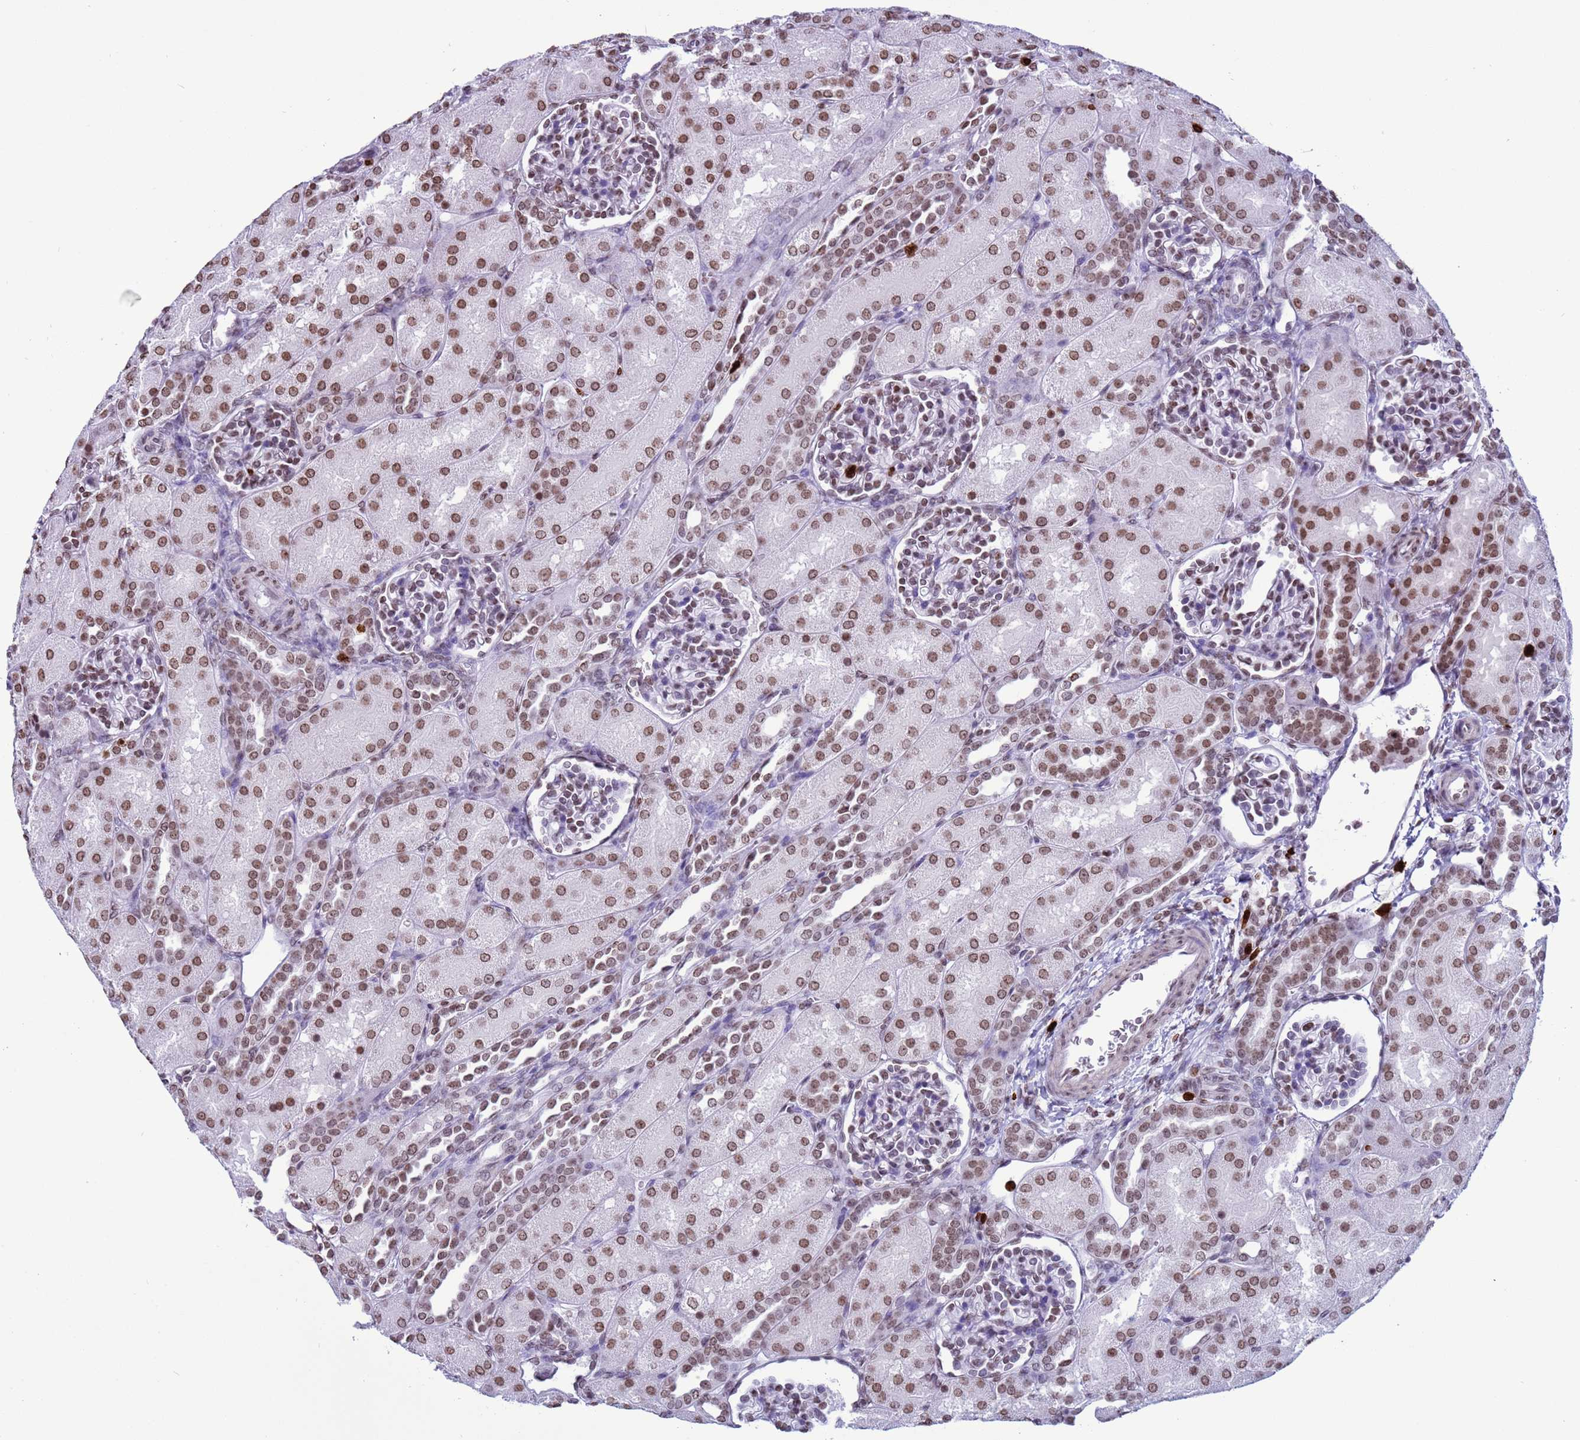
{"staining": {"intensity": "moderate", "quantity": "25%-75%", "location": "nuclear"}, "tissue": "kidney", "cell_type": "Cells in glomeruli", "image_type": "normal", "snomed": [{"axis": "morphology", "description": "Normal tissue, NOS"}, {"axis": "topography", "description": "Kidney"}], "caption": "DAB (3,3'-diaminobenzidine) immunohistochemical staining of benign human kidney demonstrates moderate nuclear protein positivity in about 25%-75% of cells in glomeruli. Nuclei are stained in blue.", "gene": "H4C11", "patient": {"sex": "male", "age": 1}}